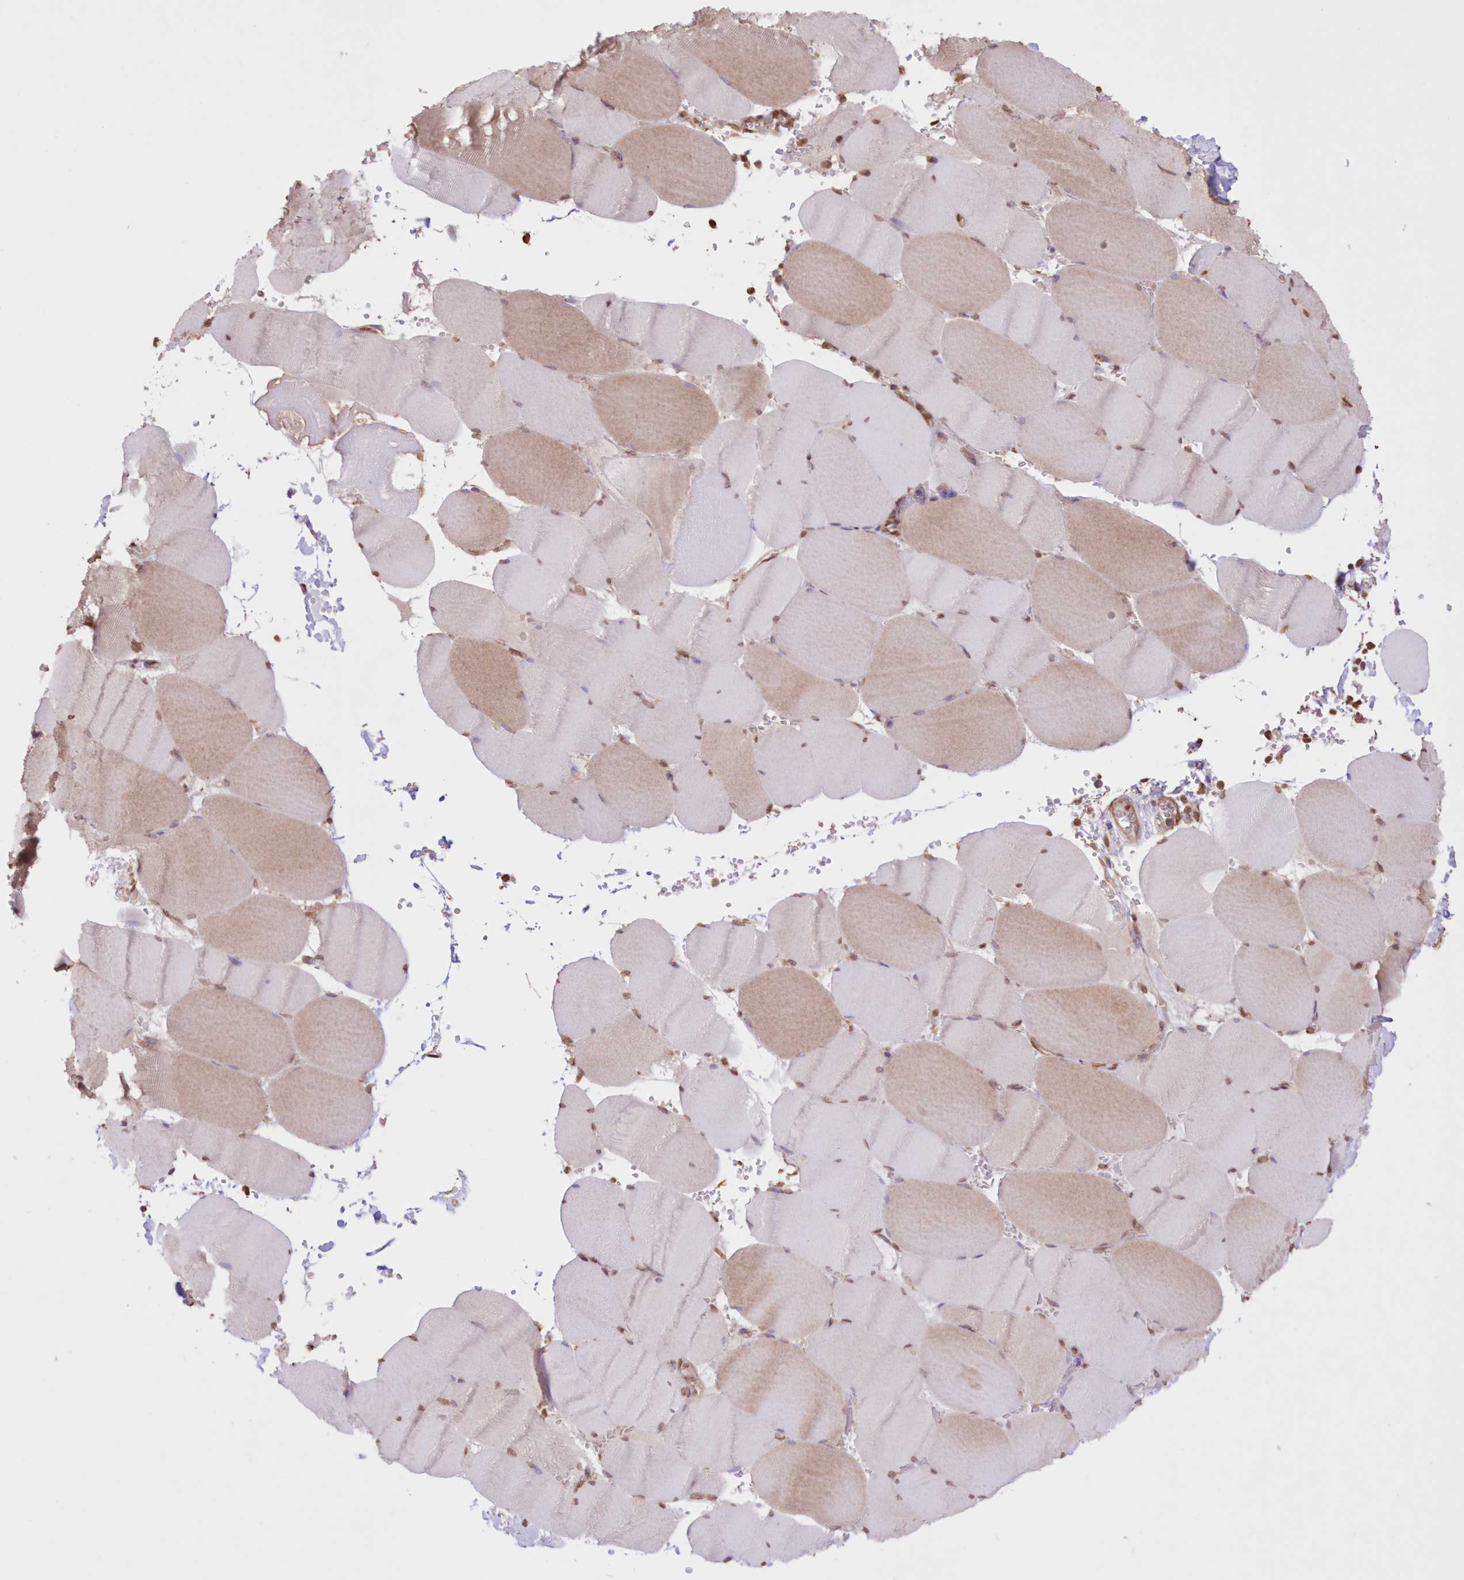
{"staining": {"intensity": "moderate", "quantity": "25%-75%", "location": "cytoplasmic/membranous,nuclear"}, "tissue": "skeletal muscle", "cell_type": "Myocytes", "image_type": "normal", "snomed": [{"axis": "morphology", "description": "Normal tissue, NOS"}, {"axis": "topography", "description": "Skeletal muscle"}, {"axis": "topography", "description": "Head-Neck"}], "caption": "Immunohistochemical staining of unremarkable skeletal muscle reveals moderate cytoplasmic/membranous,nuclear protein staining in about 25%-75% of myocytes. Nuclei are stained in blue.", "gene": "FCHO2", "patient": {"sex": "male", "age": 66}}